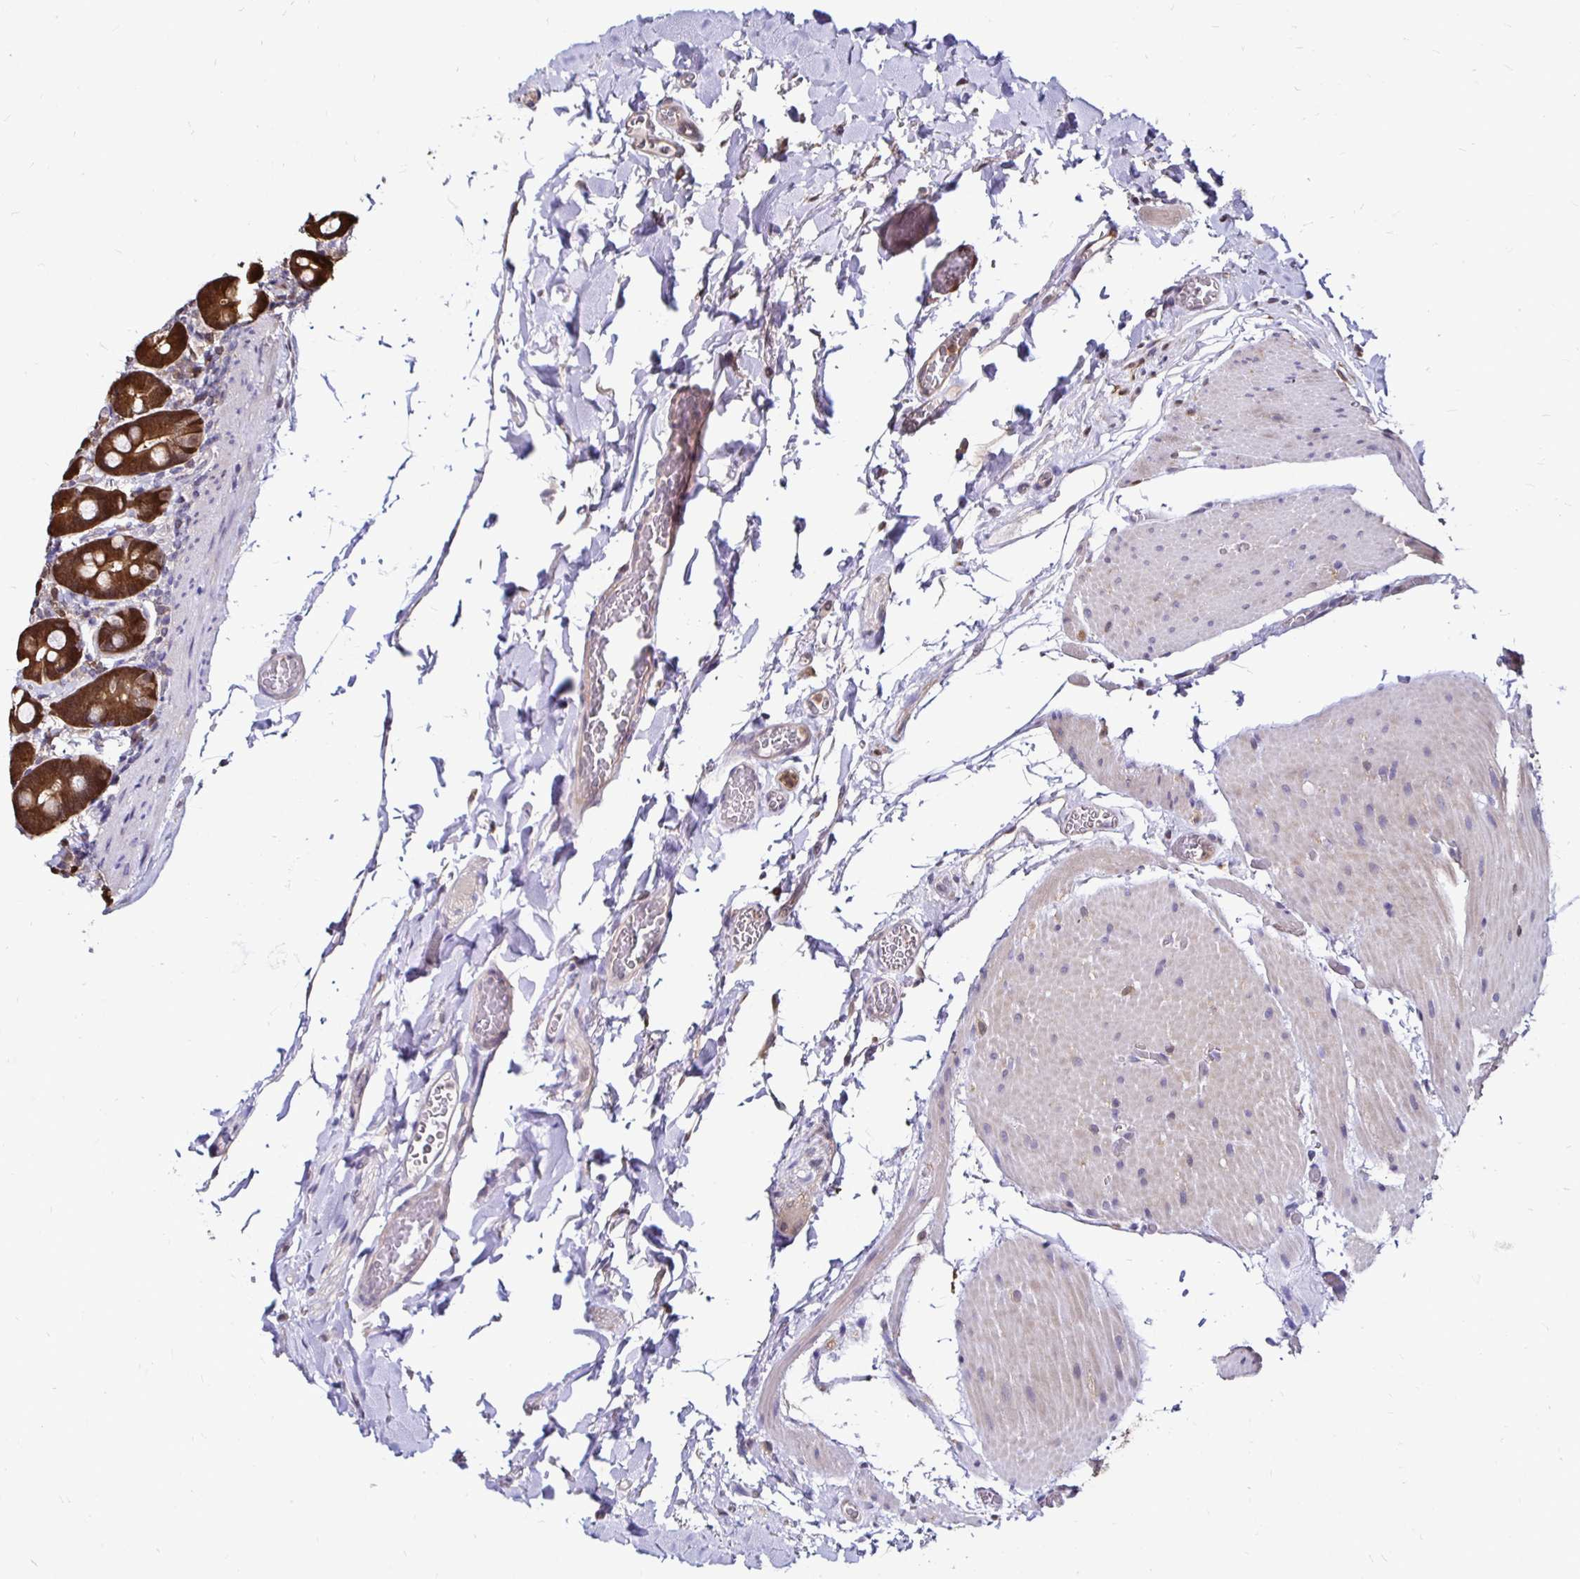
{"staining": {"intensity": "strong", "quantity": ">75%", "location": "cytoplasmic/membranous,nuclear"}, "tissue": "duodenum", "cell_type": "Glandular cells", "image_type": "normal", "snomed": [{"axis": "morphology", "description": "Normal tissue, NOS"}, {"axis": "topography", "description": "Duodenum"}], "caption": "Immunohistochemistry (IHC) photomicrograph of benign duodenum: duodenum stained using IHC displays high levels of strong protein expression localized specifically in the cytoplasmic/membranous,nuclear of glandular cells, appearing as a cytoplasmic/membranous,nuclear brown color.", "gene": "TXN", "patient": {"sex": "female", "age": 62}}